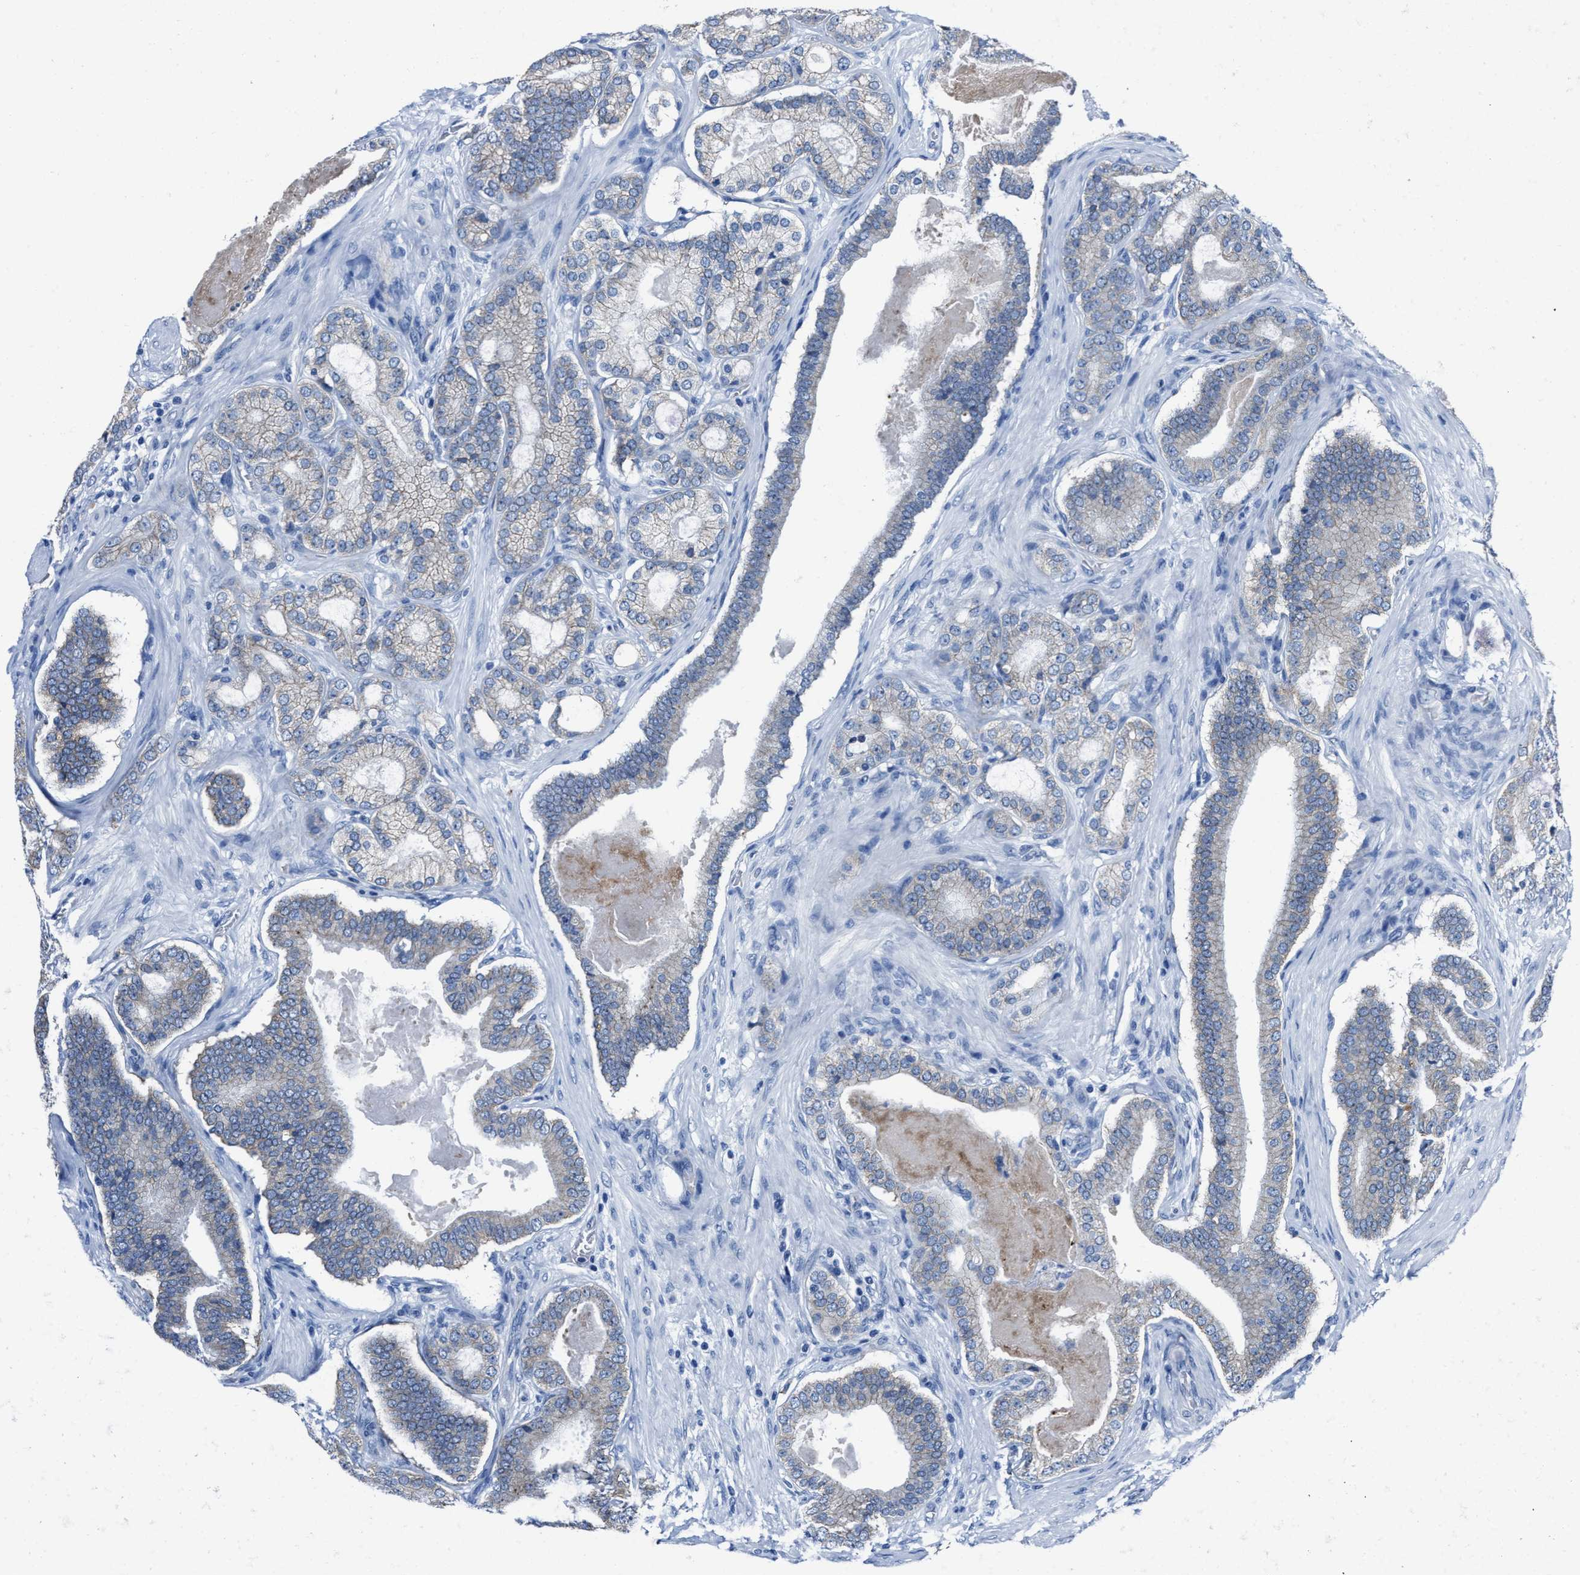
{"staining": {"intensity": "weak", "quantity": "25%-75%", "location": "cytoplasmic/membranous"}, "tissue": "prostate cancer", "cell_type": "Tumor cells", "image_type": "cancer", "snomed": [{"axis": "morphology", "description": "Adenocarcinoma, High grade"}, {"axis": "topography", "description": "Prostate"}], "caption": "Immunohistochemistry of human prostate cancer (adenocarcinoma (high-grade)) reveals low levels of weak cytoplasmic/membranous expression in about 25%-75% of tumor cells.", "gene": "GHITM", "patient": {"sex": "male", "age": 60}}